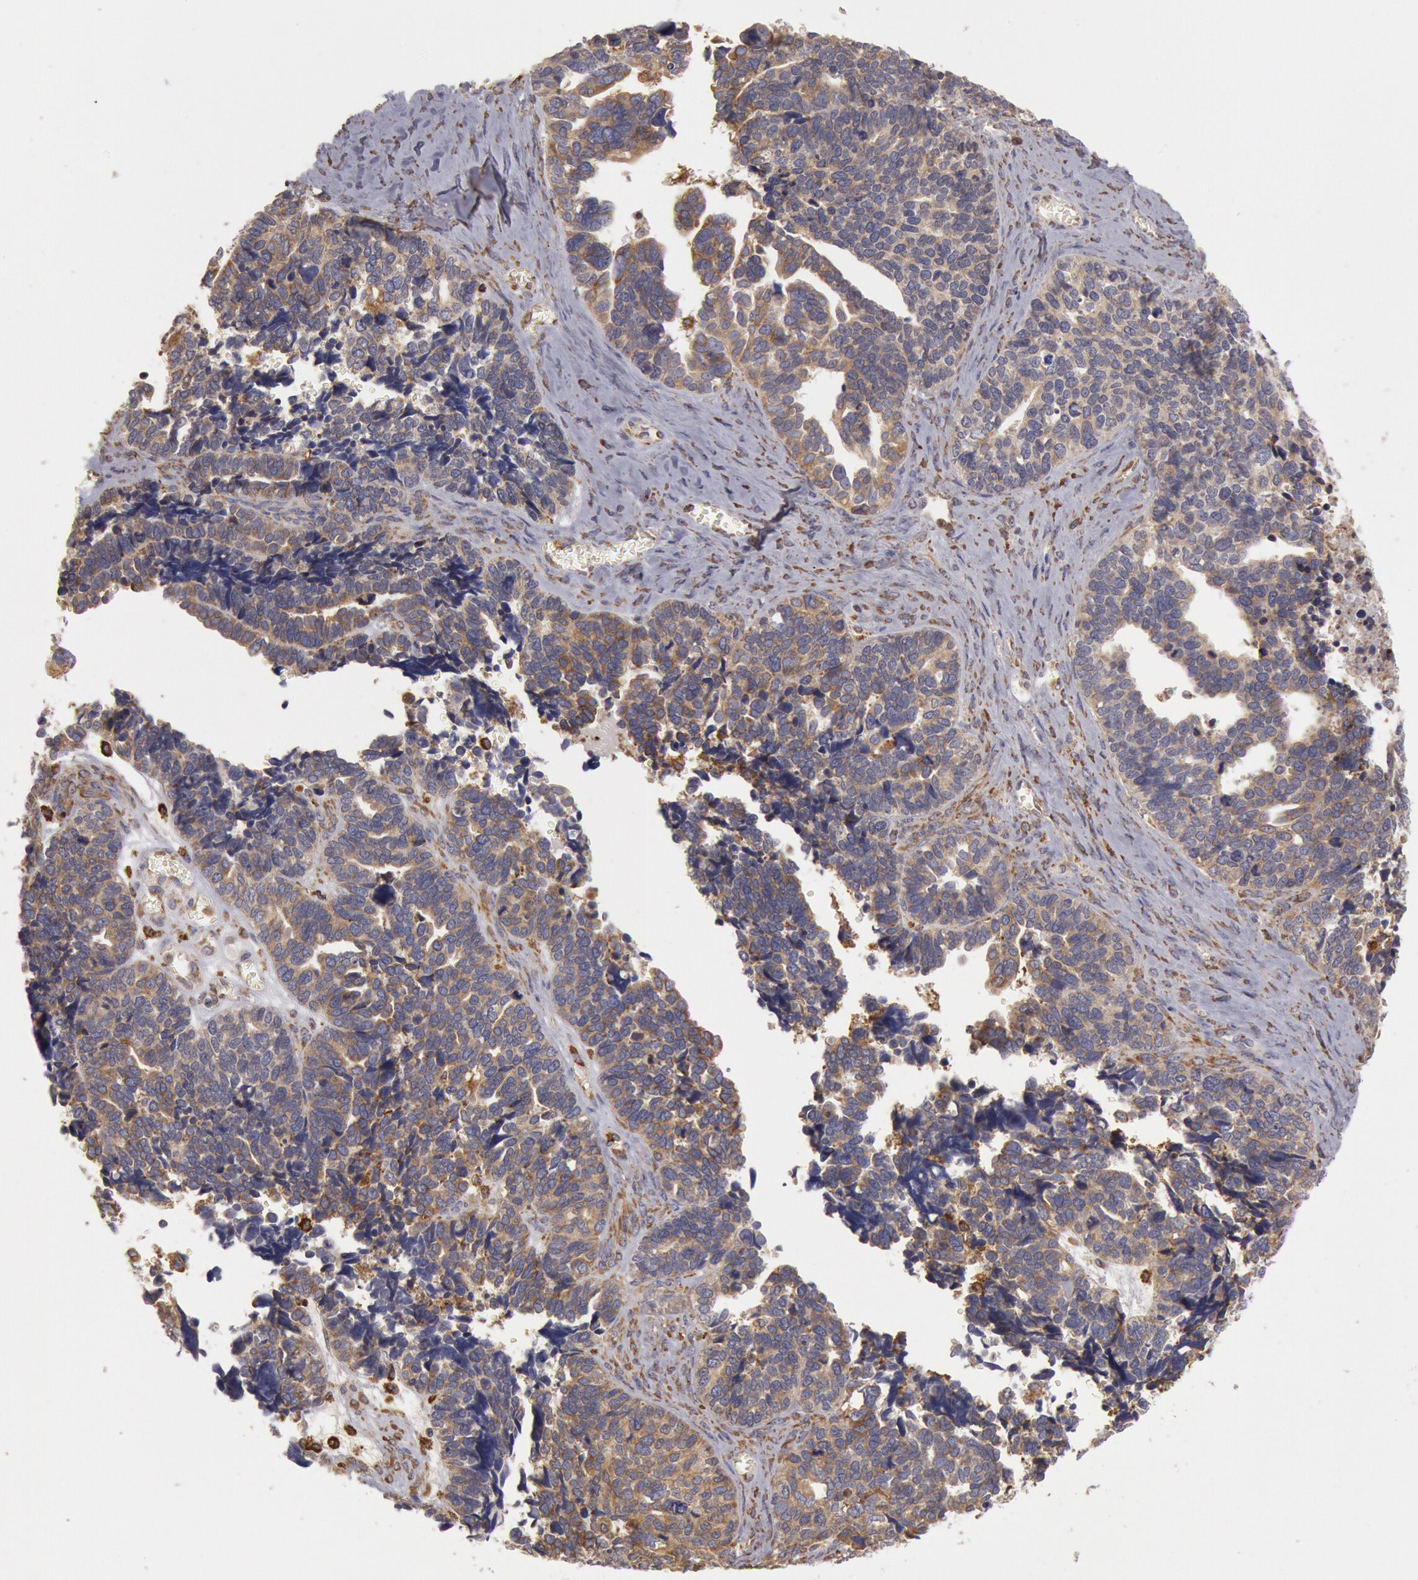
{"staining": {"intensity": "moderate", "quantity": ">75%", "location": "cytoplasmic/membranous"}, "tissue": "ovarian cancer", "cell_type": "Tumor cells", "image_type": "cancer", "snomed": [{"axis": "morphology", "description": "Cystadenocarcinoma, serous, NOS"}, {"axis": "topography", "description": "Ovary"}], "caption": "Immunohistochemistry (IHC) micrograph of human ovarian cancer stained for a protein (brown), which displays medium levels of moderate cytoplasmic/membranous expression in about >75% of tumor cells.", "gene": "ERP44", "patient": {"sex": "female", "age": 77}}